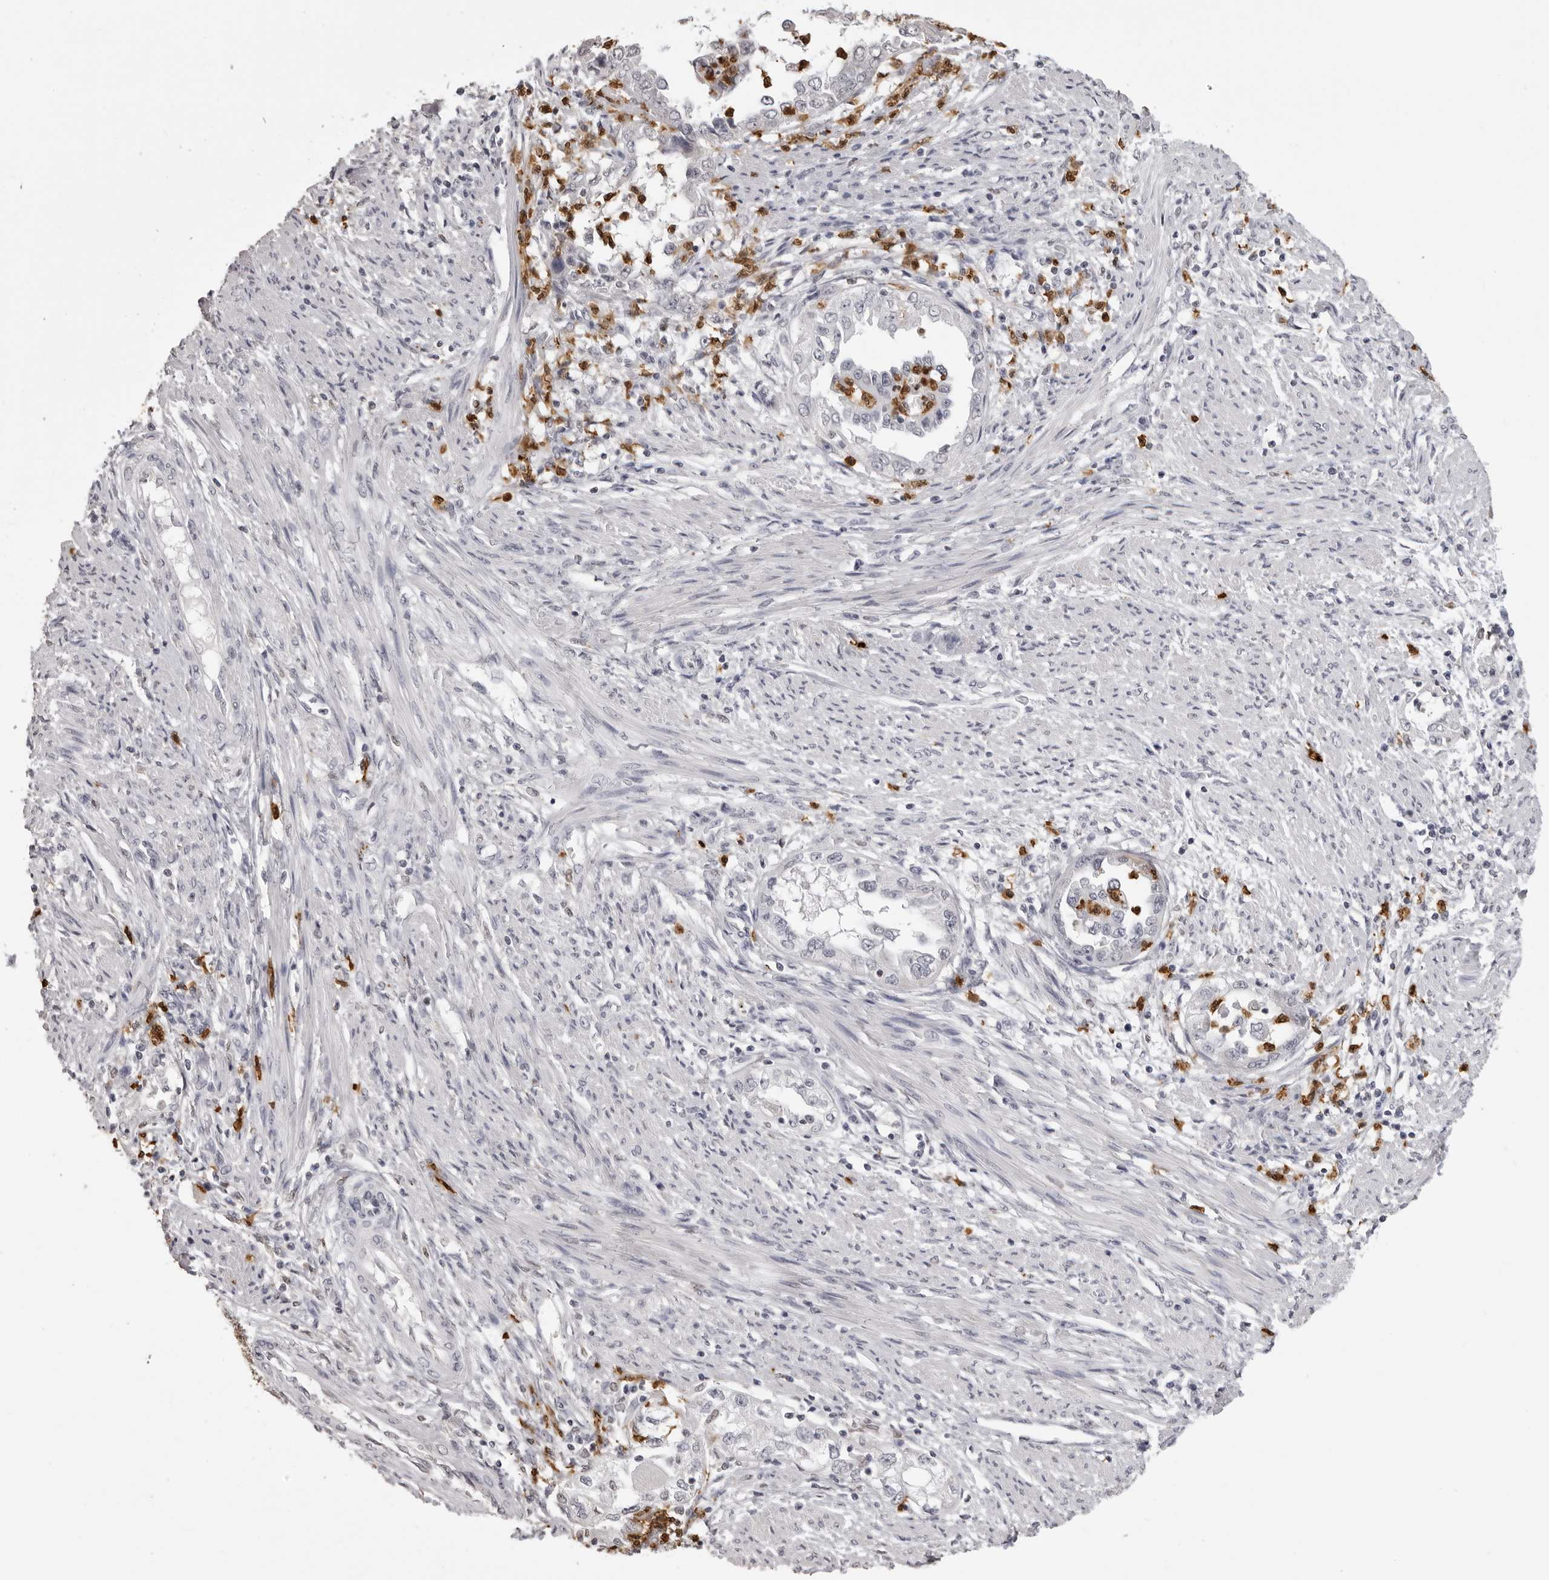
{"staining": {"intensity": "negative", "quantity": "none", "location": "none"}, "tissue": "endometrial cancer", "cell_type": "Tumor cells", "image_type": "cancer", "snomed": [{"axis": "morphology", "description": "Adenocarcinoma, NOS"}, {"axis": "topography", "description": "Endometrium"}], "caption": "Immunohistochemistry of human adenocarcinoma (endometrial) reveals no expression in tumor cells. Nuclei are stained in blue.", "gene": "IL31", "patient": {"sex": "female", "age": 85}}